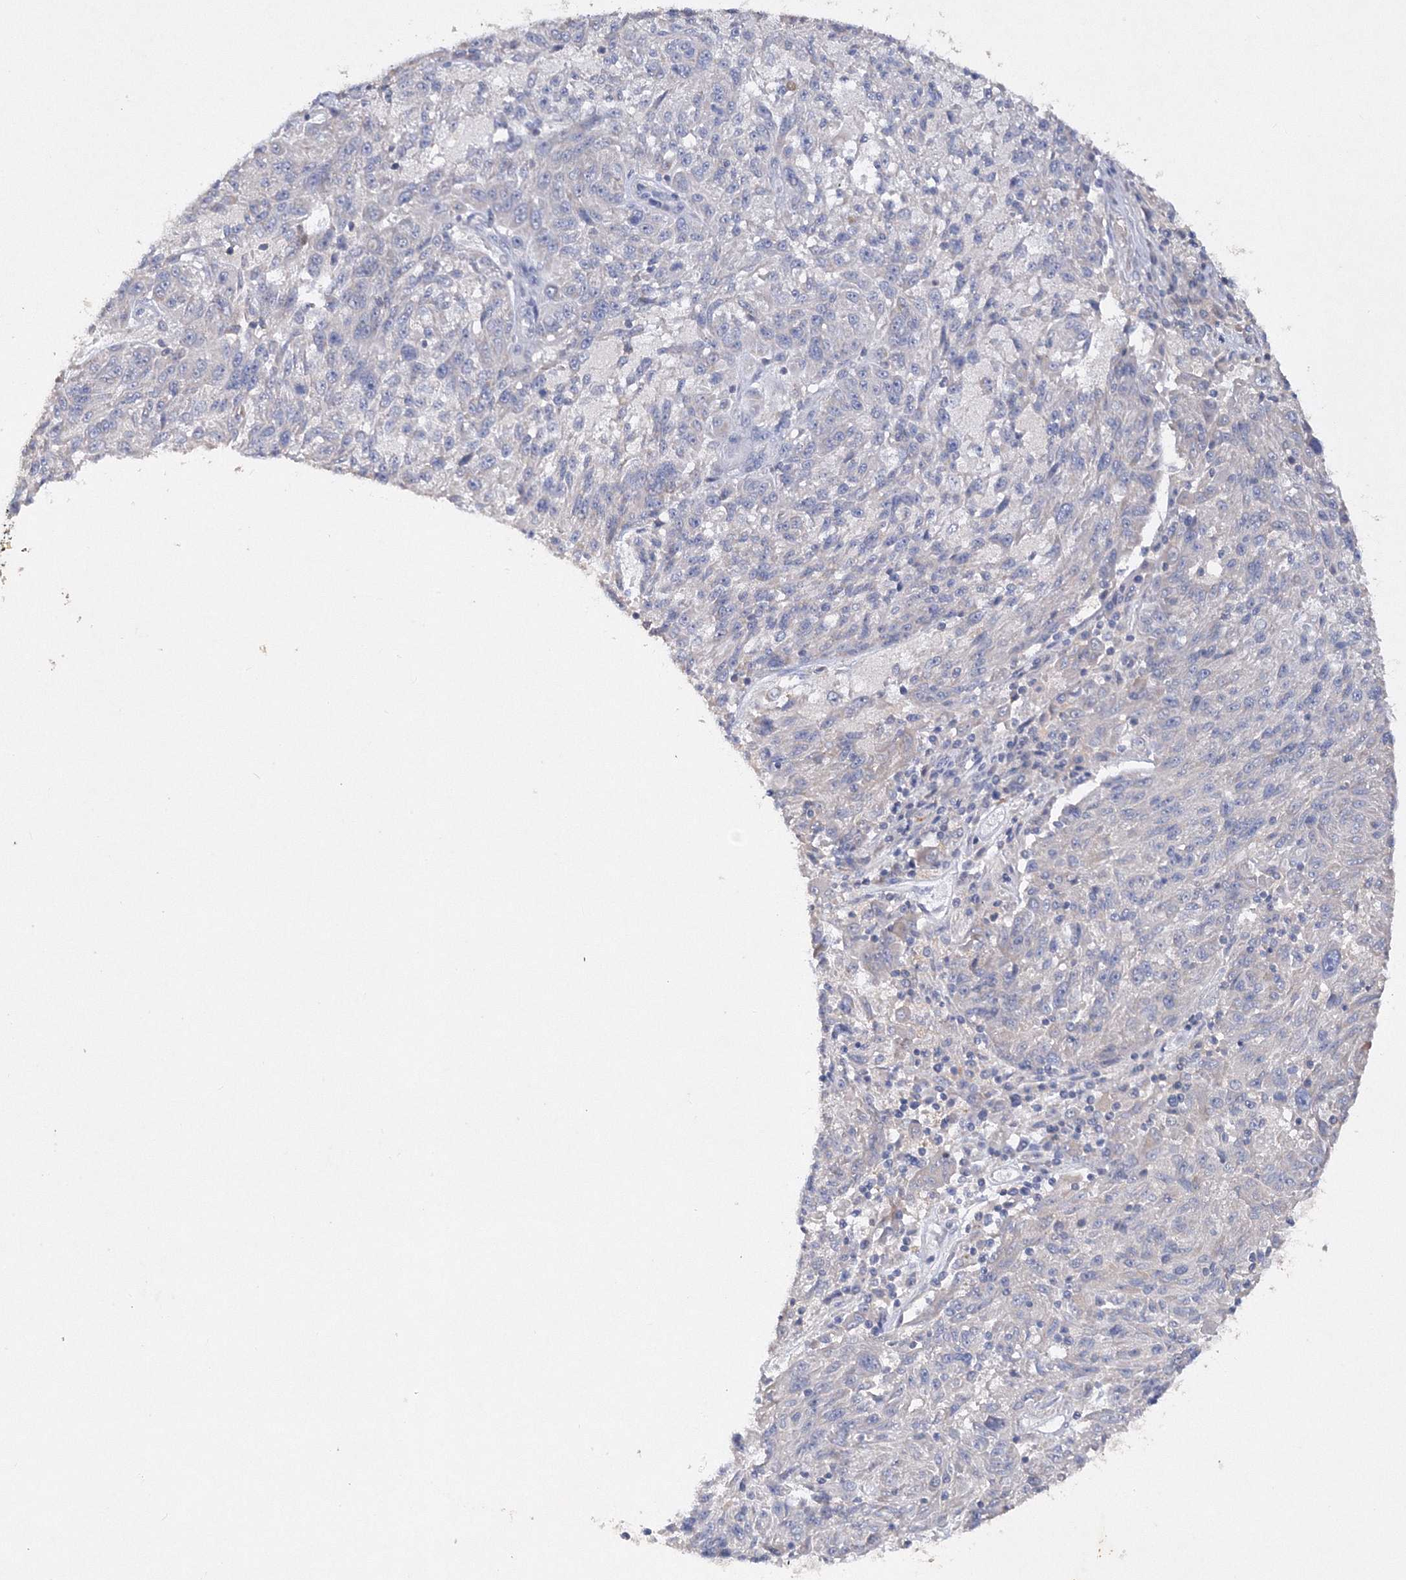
{"staining": {"intensity": "negative", "quantity": "none", "location": "none"}, "tissue": "melanoma", "cell_type": "Tumor cells", "image_type": "cancer", "snomed": [{"axis": "morphology", "description": "Malignant melanoma, NOS"}, {"axis": "topography", "description": "Skin"}], "caption": "An immunohistochemistry (IHC) photomicrograph of malignant melanoma is shown. There is no staining in tumor cells of malignant melanoma.", "gene": "GLS", "patient": {"sex": "male", "age": 53}}